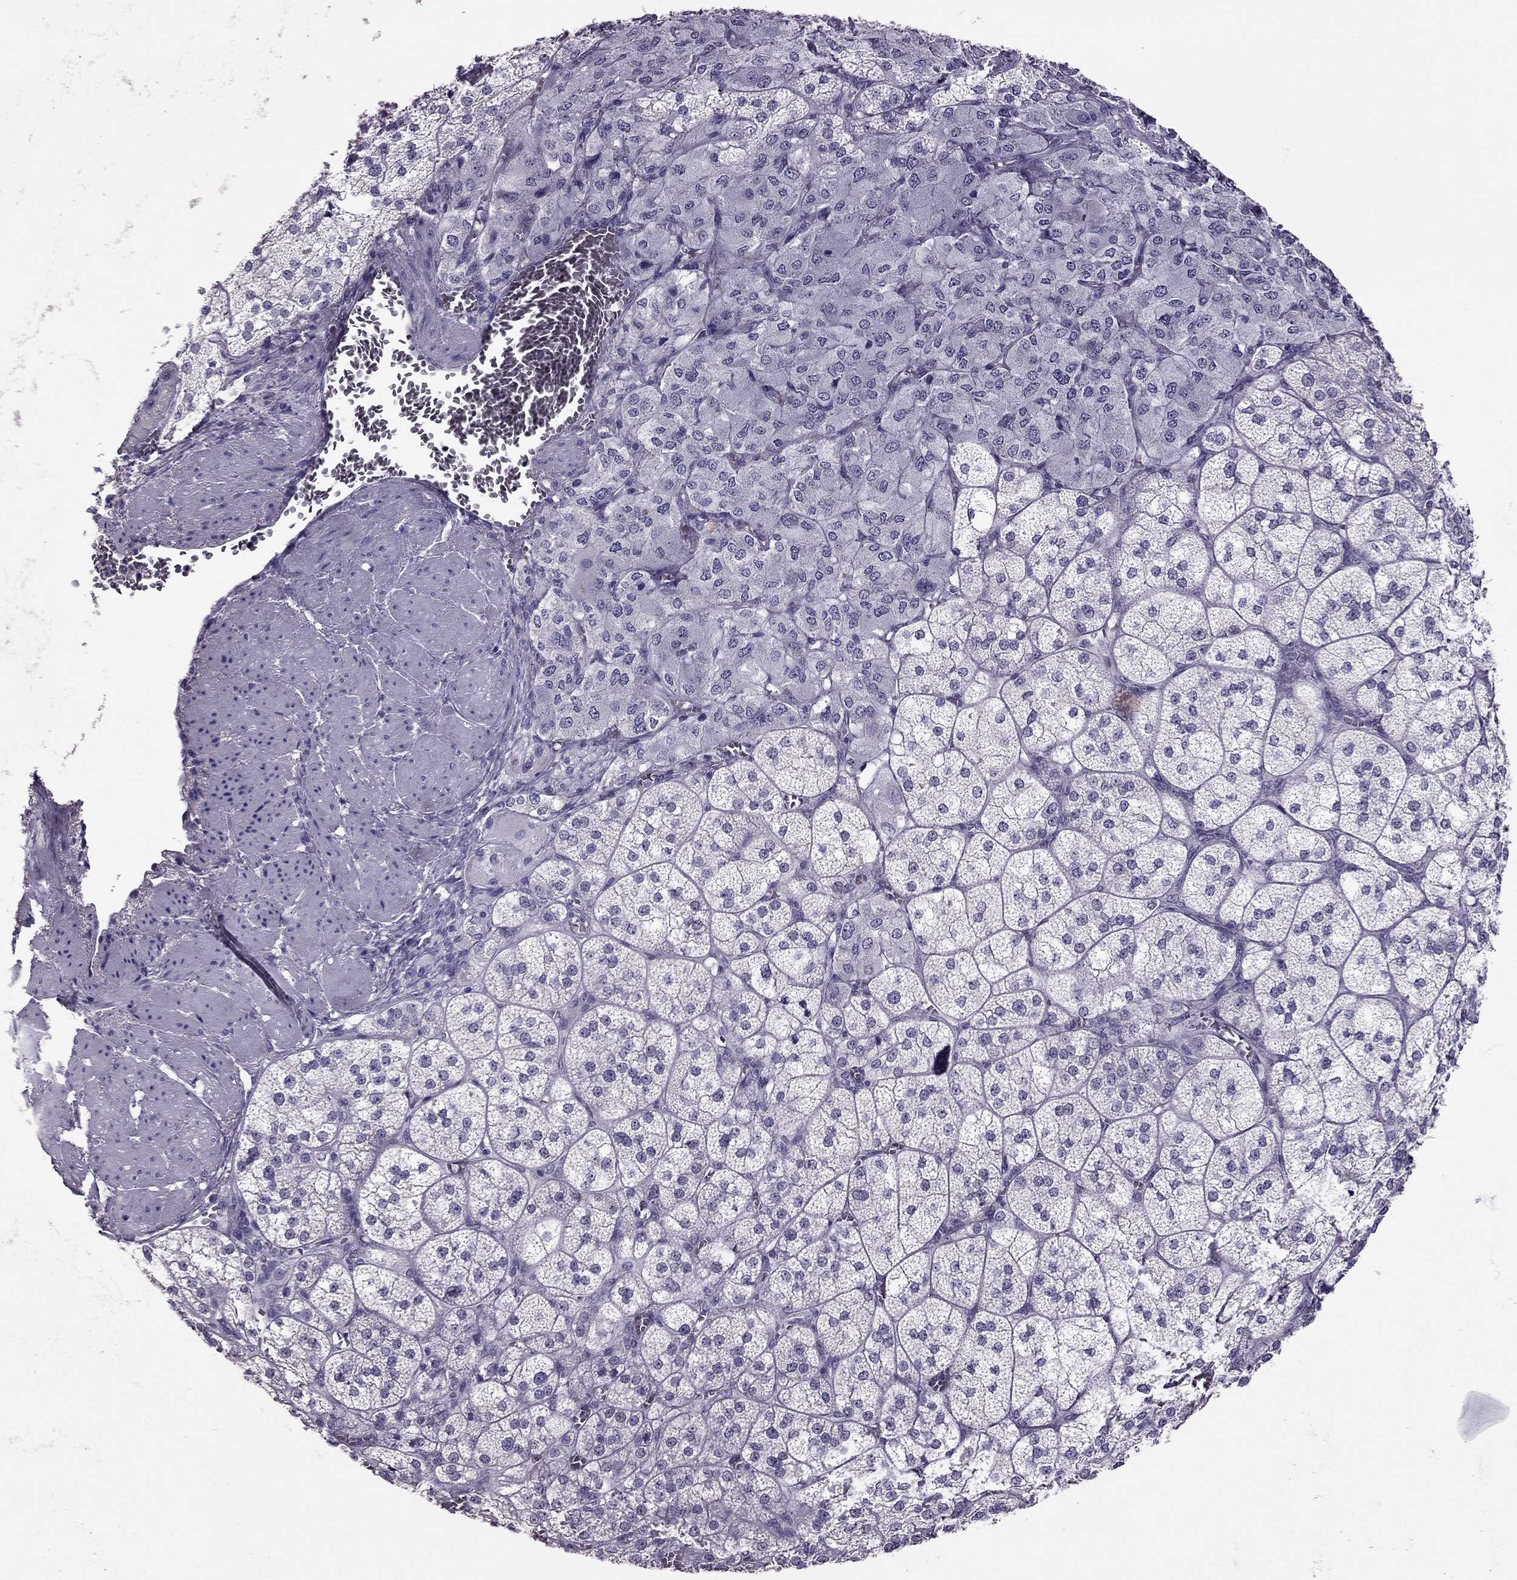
{"staining": {"intensity": "weak", "quantity": "<25%", "location": "cytoplasmic/membranous"}, "tissue": "adrenal gland", "cell_type": "Glandular cells", "image_type": "normal", "snomed": [{"axis": "morphology", "description": "Normal tissue, NOS"}, {"axis": "topography", "description": "Adrenal gland"}], "caption": "This is an immunohistochemistry (IHC) image of unremarkable adrenal gland. There is no expression in glandular cells.", "gene": "RHO", "patient": {"sex": "female", "age": 60}}